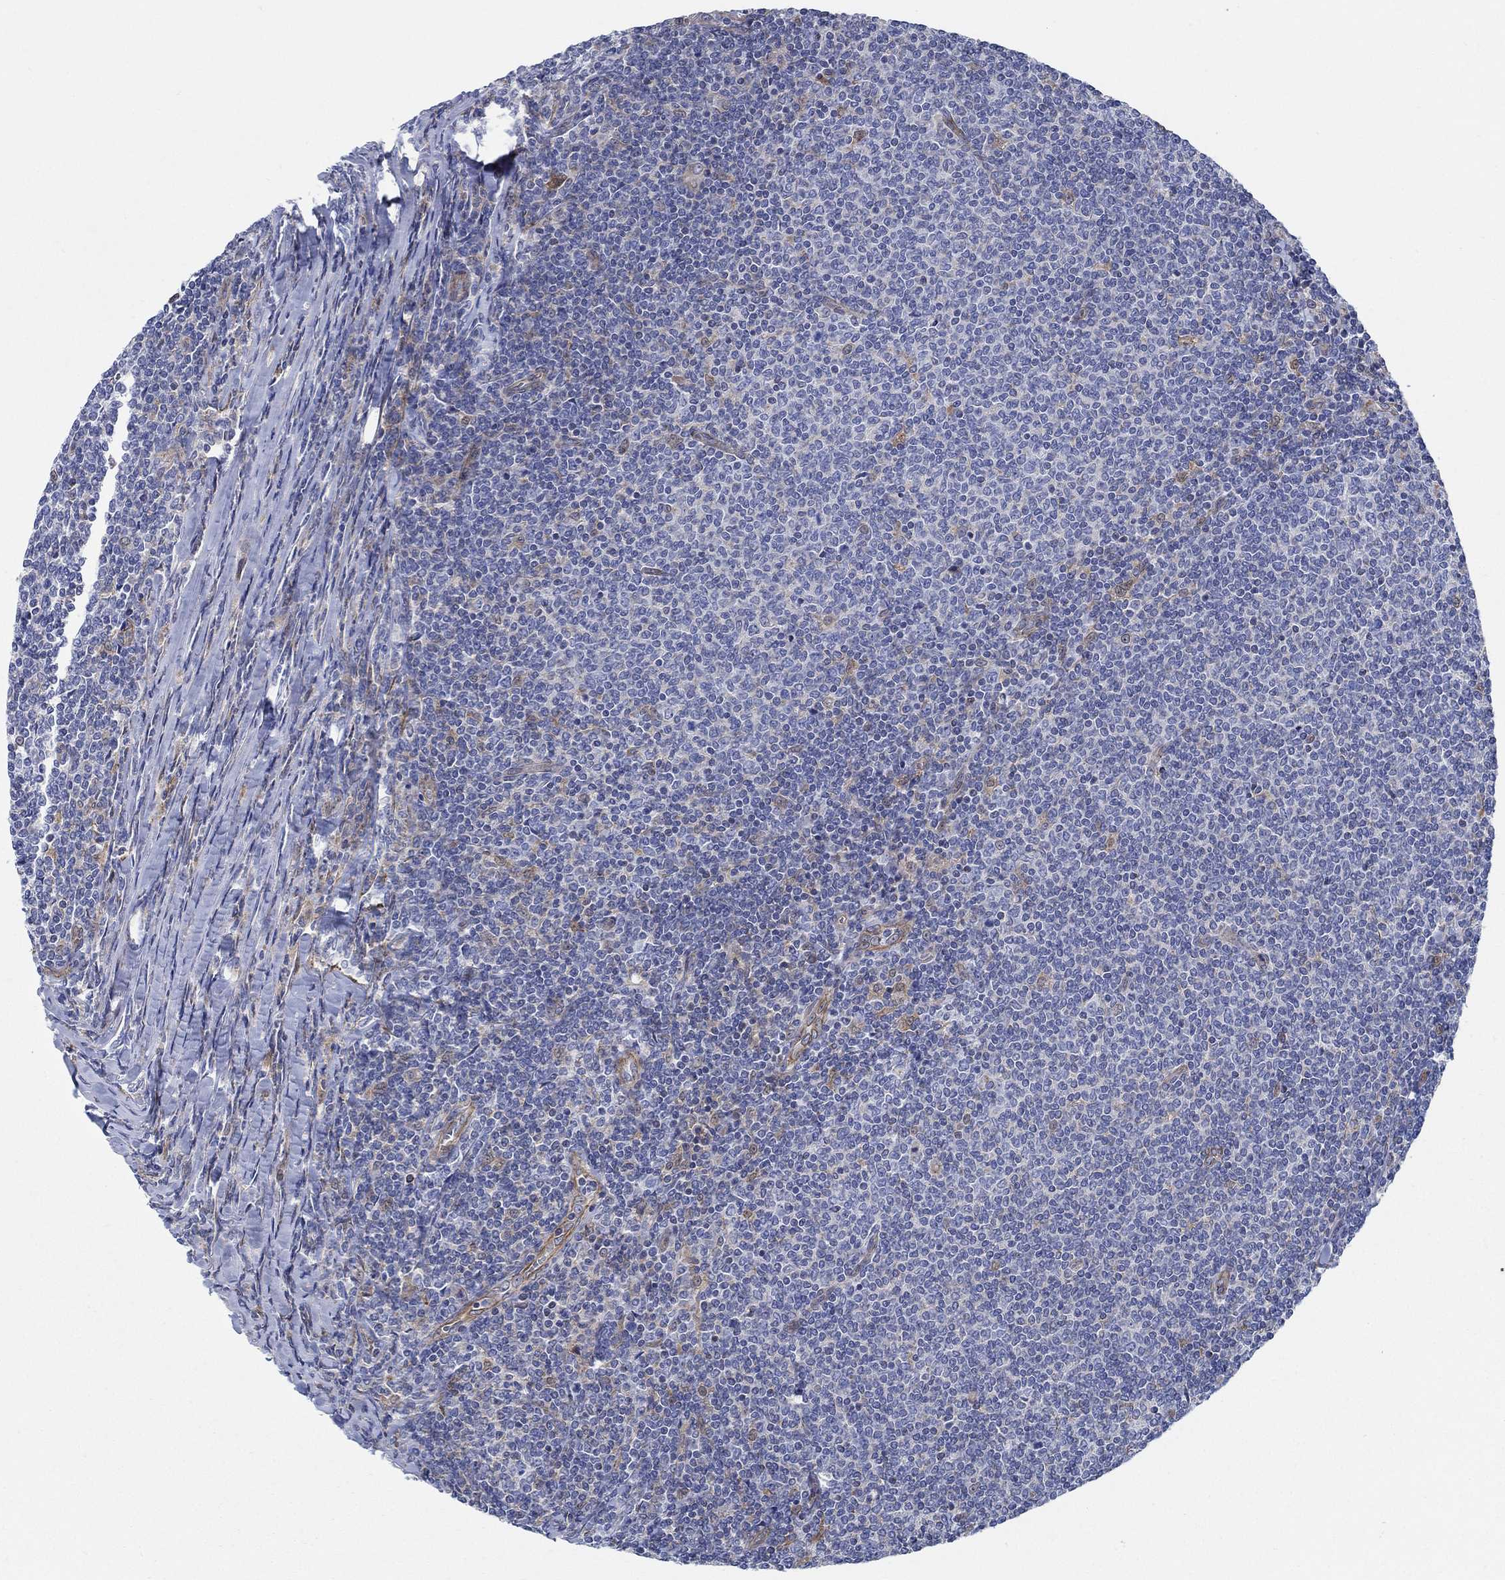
{"staining": {"intensity": "negative", "quantity": "none", "location": "none"}, "tissue": "lymphoma", "cell_type": "Tumor cells", "image_type": "cancer", "snomed": [{"axis": "morphology", "description": "Malignant lymphoma, non-Hodgkin's type, Low grade"}, {"axis": "topography", "description": "Lymph node"}], "caption": "Lymphoma stained for a protein using IHC shows no staining tumor cells.", "gene": "FMN1", "patient": {"sex": "male", "age": 52}}